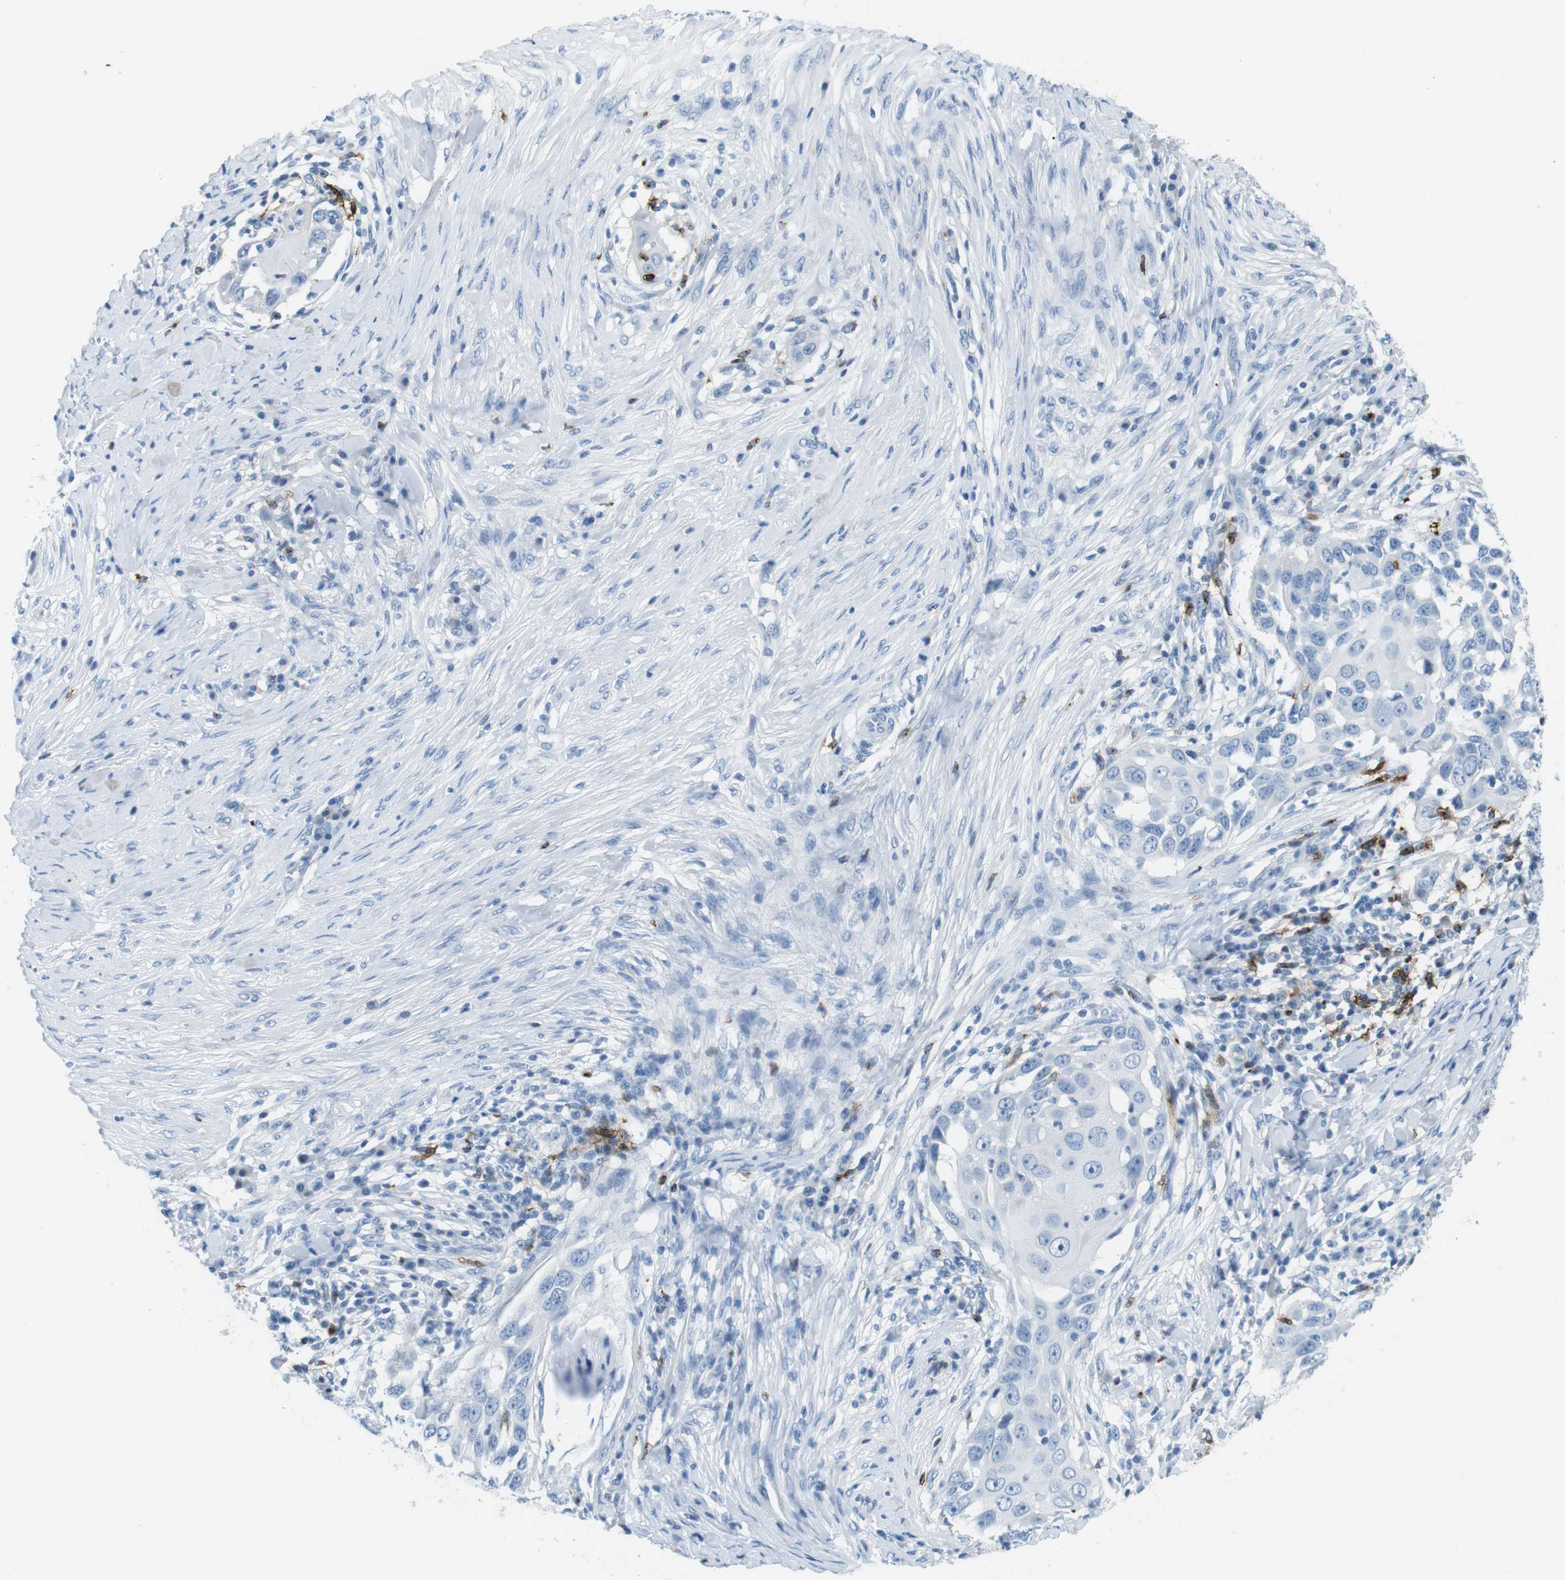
{"staining": {"intensity": "negative", "quantity": "none", "location": "none"}, "tissue": "skin cancer", "cell_type": "Tumor cells", "image_type": "cancer", "snomed": [{"axis": "morphology", "description": "Squamous cell carcinoma, NOS"}, {"axis": "topography", "description": "Skin"}], "caption": "The micrograph displays no staining of tumor cells in skin squamous cell carcinoma.", "gene": "TNFRSF4", "patient": {"sex": "female", "age": 44}}